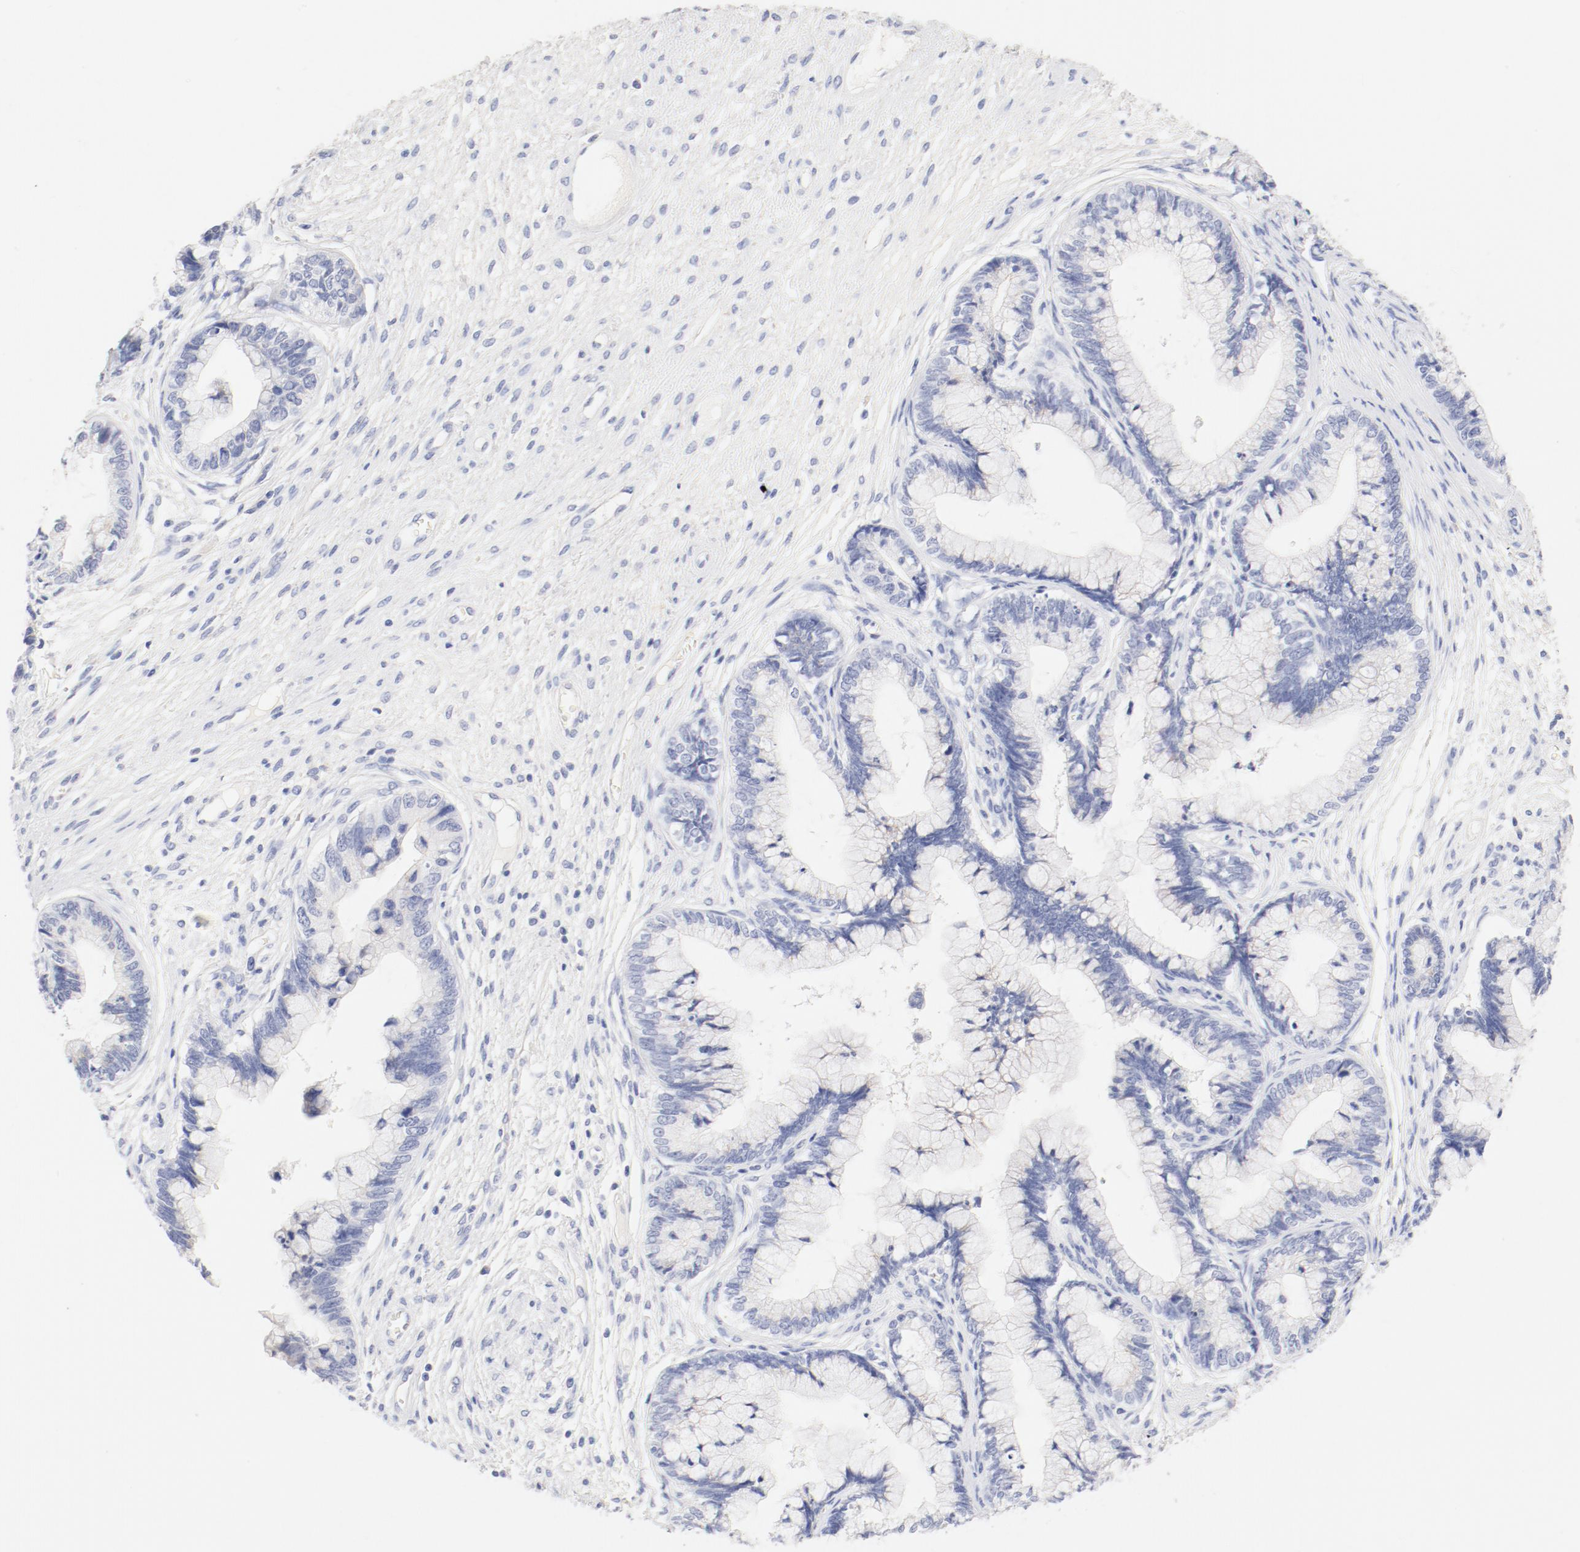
{"staining": {"intensity": "negative", "quantity": "none", "location": "none"}, "tissue": "cervical cancer", "cell_type": "Tumor cells", "image_type": "cancer", "snomed": [{"axis": "morphology", "description": "Adenocarcinoma, NOS"}, {"axis": "topography", "description": "Cervix"}], "caption": "Tumor cells show no significant protein expression in cervical adenocarcinoma. (DAB (3,3'-diaminobenzidine) immunohistochemistry (IHC) with hematoxylin counter stain).", "gene": "HOMER1", "patient": {"sex": "female", "age": 44}}